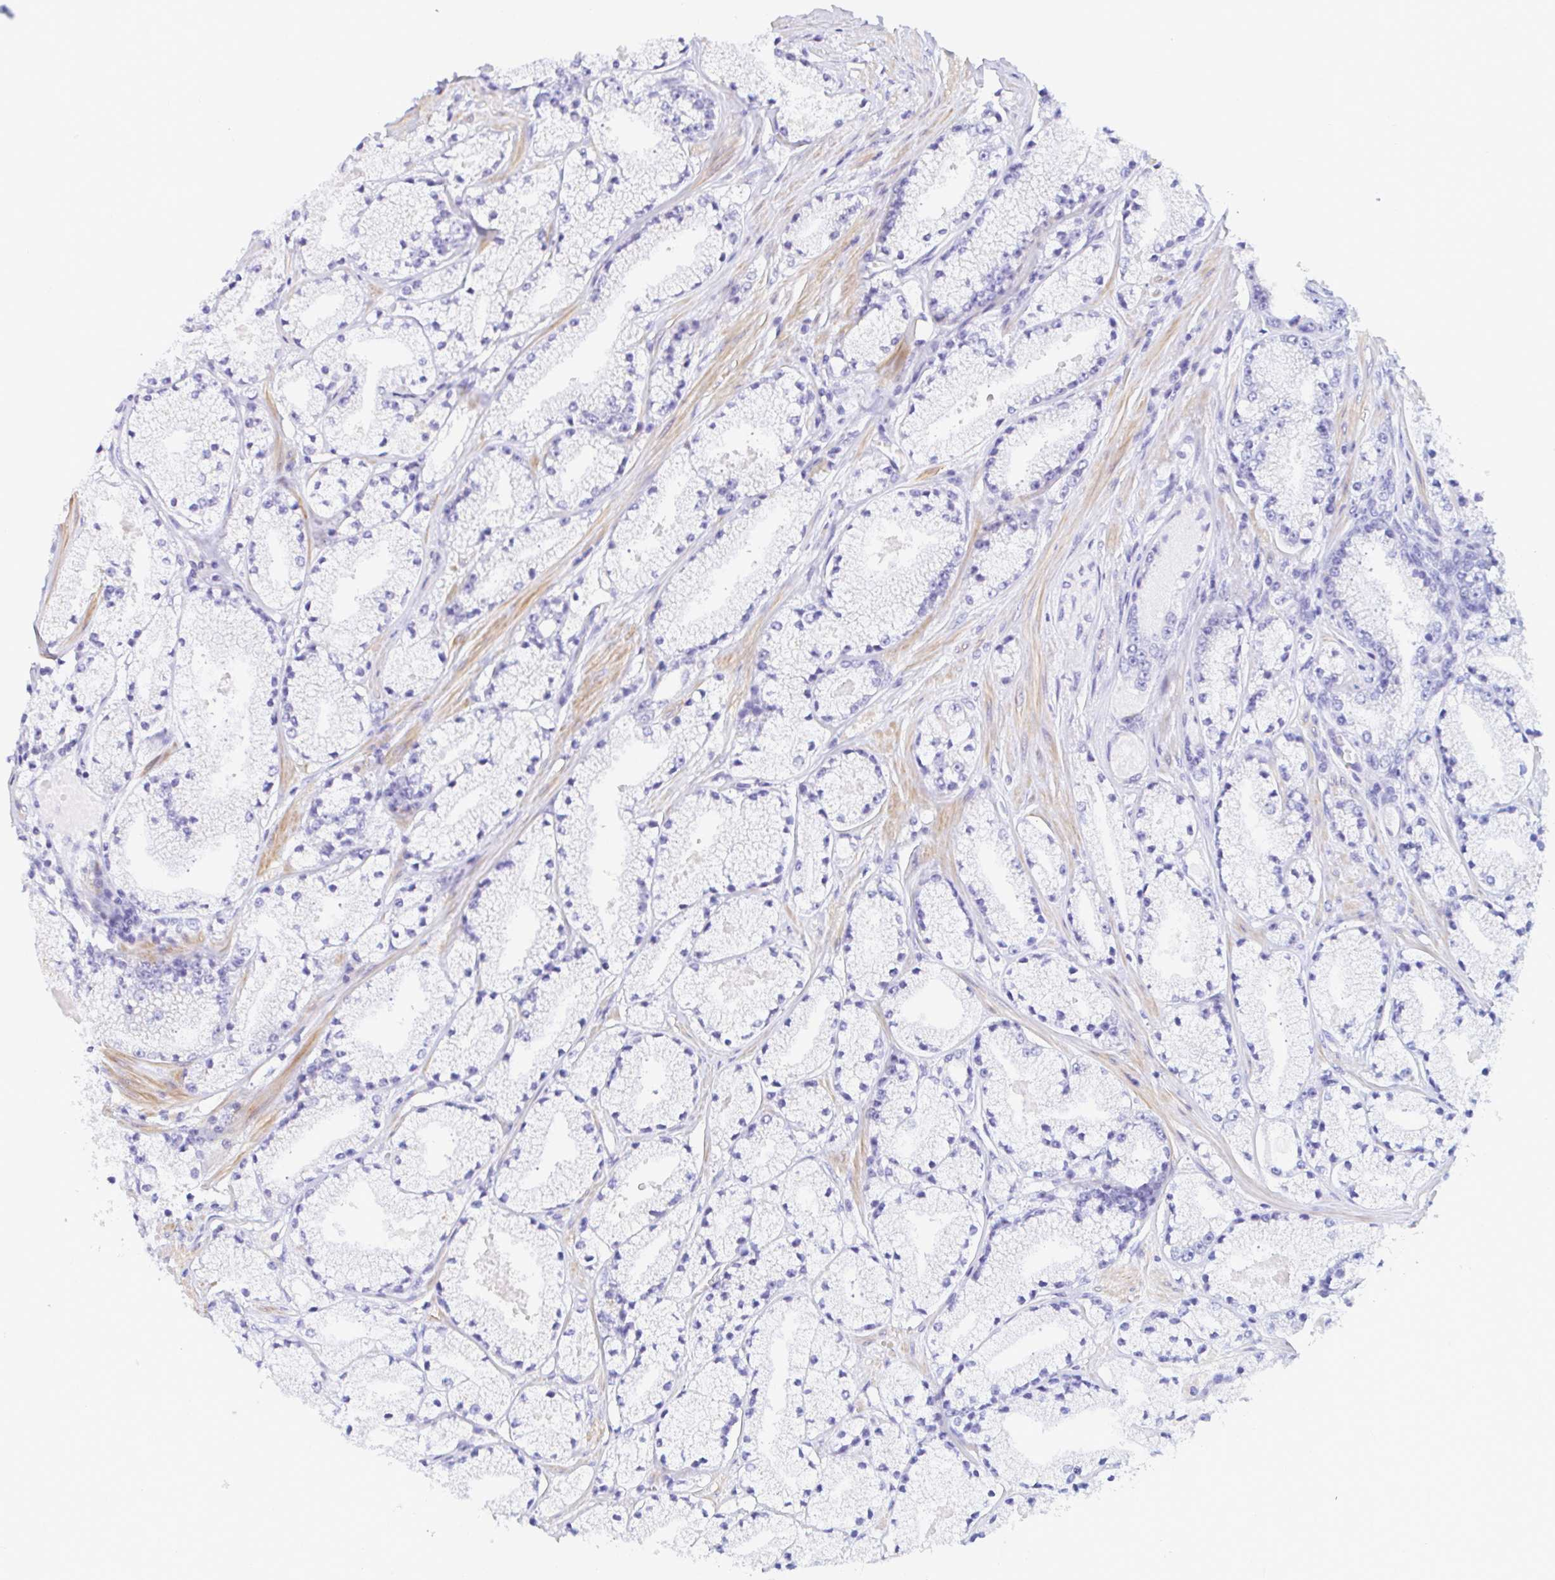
{"staining": {"intensity": "negative", "quantity": "none", "location": "none"}, "tissue": "prostate cancer", "cell_type": "Tumor cells", "image_type": "cancer", "snomed": [{"axis": "morphology", "description": "Adenocarcinoma, High grade"}, {"axis": "topography", "description": "Prostate"}], "caption": "Micrograph shows no protein staining in tumor cells of prostate cancer (high-grade adenocarcinoma) tissue.", "gene": "NBPF3", "patient": {"sex": "male", "age": 63}}